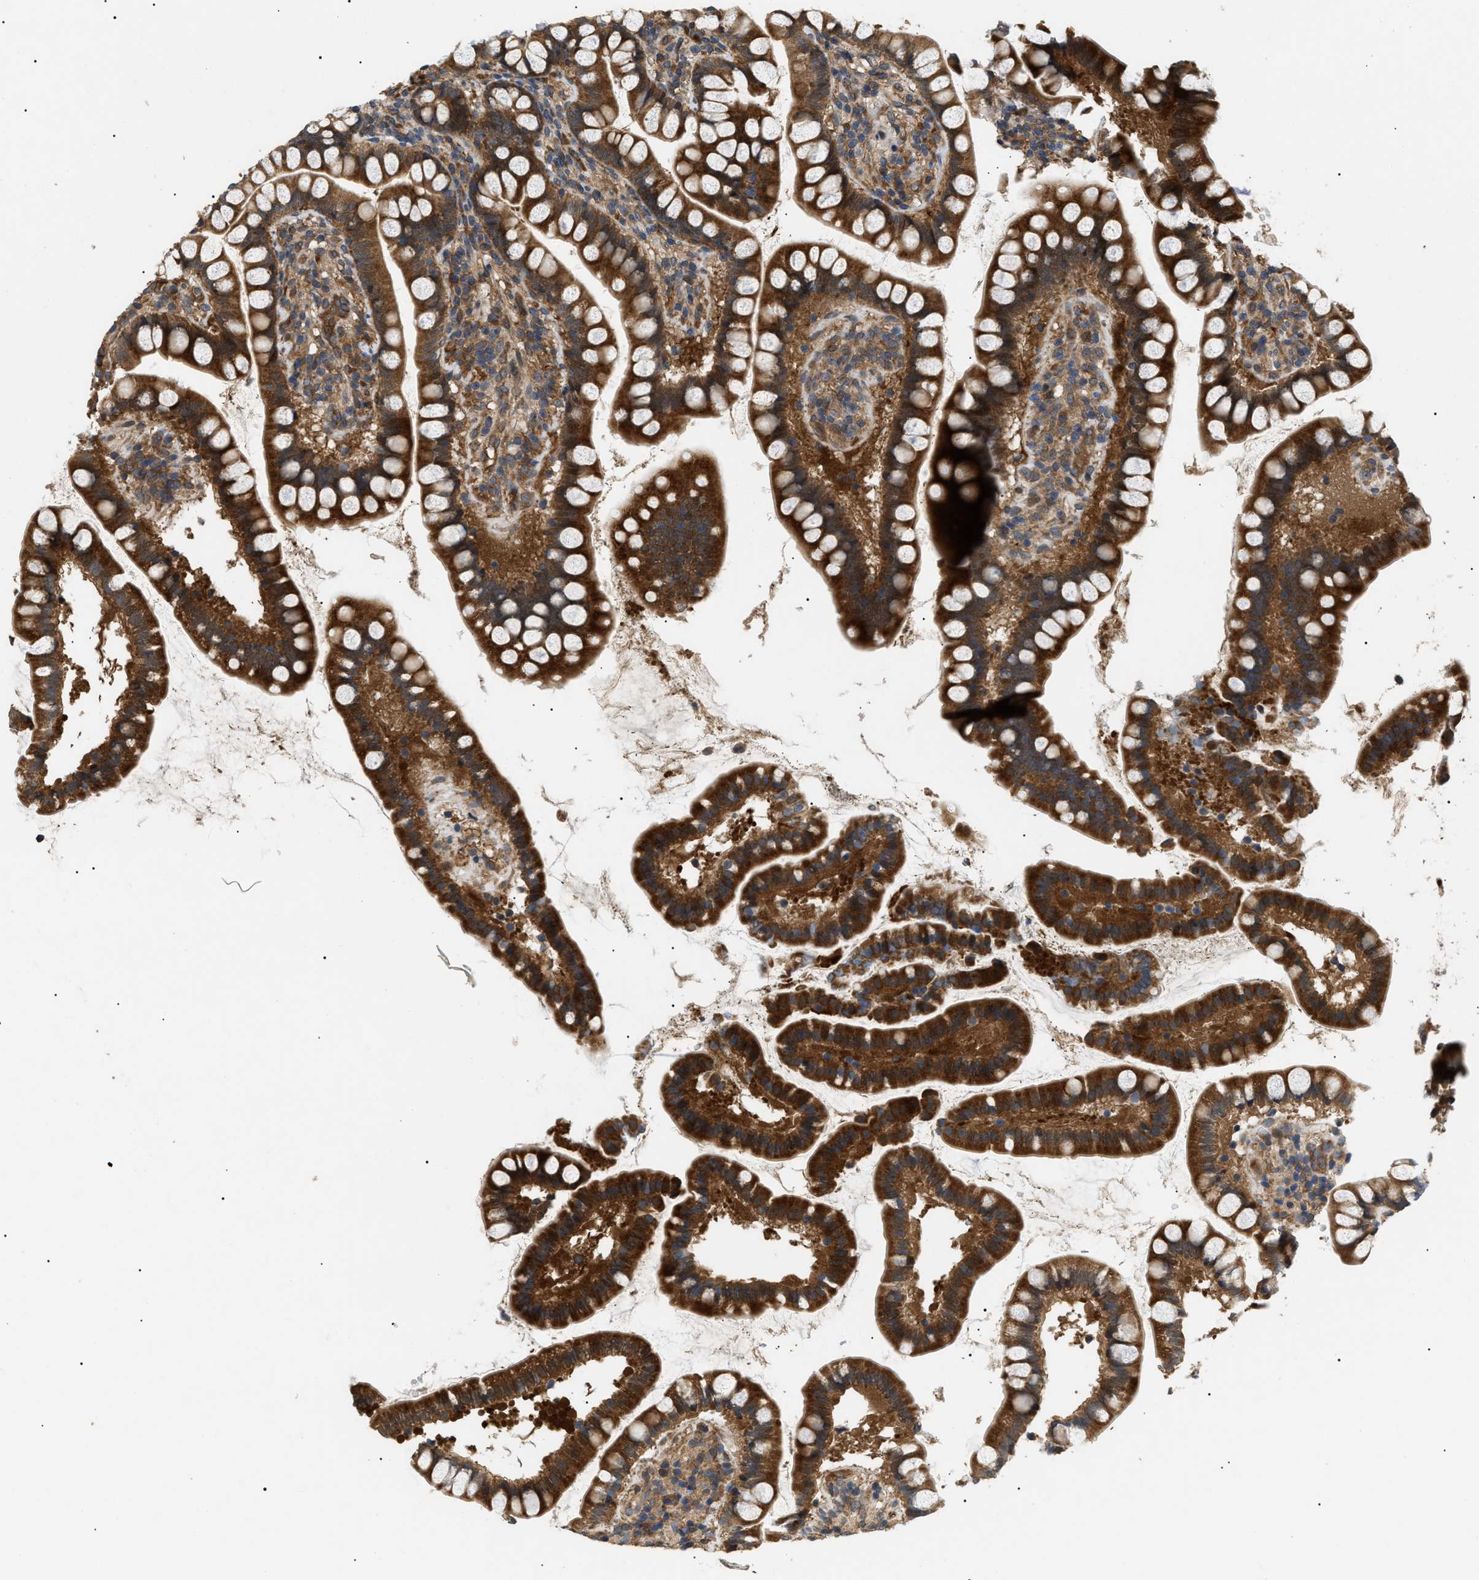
{"staining": {"intensity": "strong", "quantity": ">75%", "location": "cytoplasmic/membranous,nuclear"}, "tissue": "small intestine", "cell_type": "Glandular cells", "image_type": "normal", "snomed": [{"axis": "morphology", "description": "Normal tissue, NOS"}, {"axis": "topography", "description": "Small intestine"}], "caption": "Protein expression analysis of unremarkable human small intestine reveals strong cytoplasmic/membranous,nuclear positivity in approximately >75% of glandular cells. The staining was performed using DAB to visualize the protein expression in brown, while the nuclei were stained in blue with hematoxylin (Magnification: 20x).", "gene": "ASTL", "patient": {"sex": "female", "age": 84}}